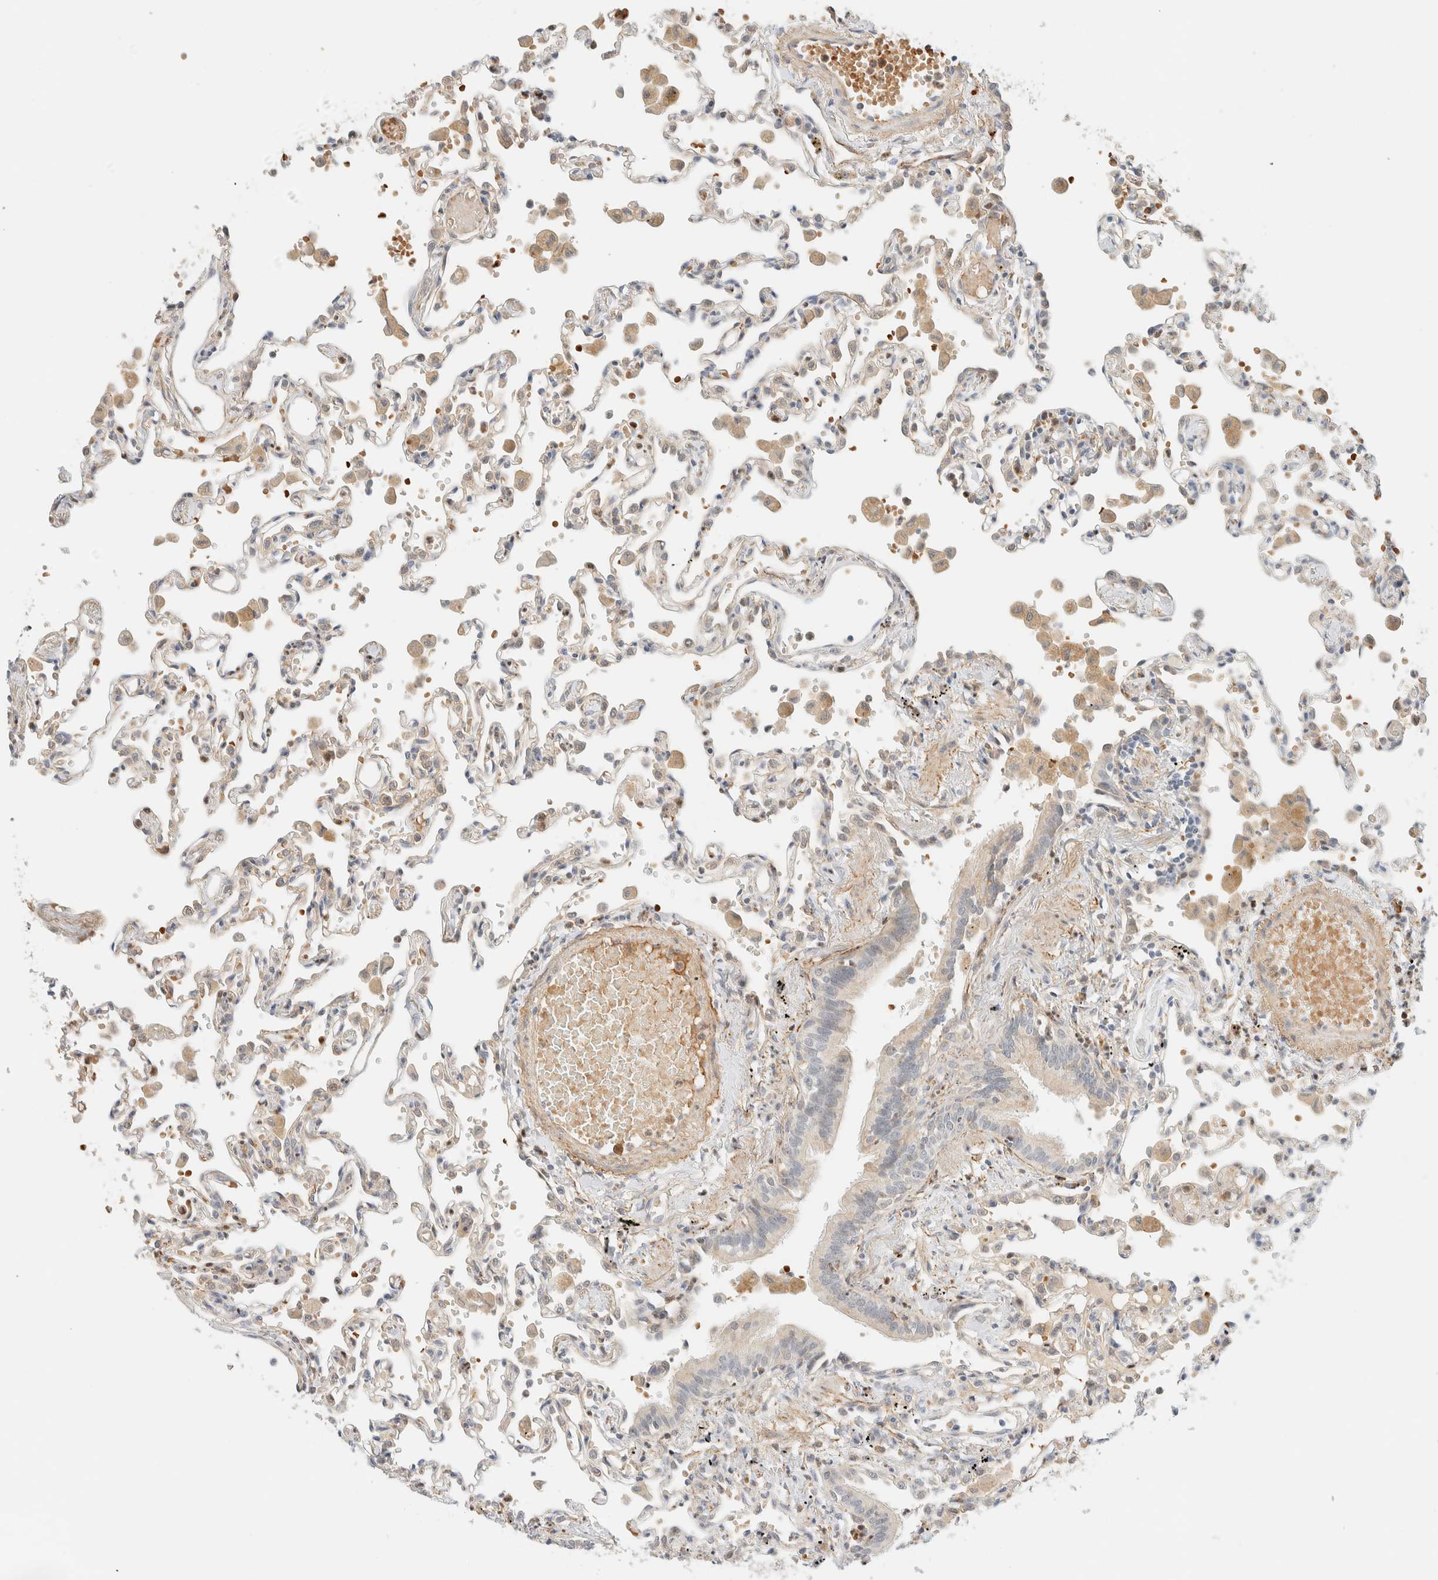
{"staining": {"intensity": "negative", "quantity": "none", "location": "none"}, "tissue": "lung", "cell_type": "Alveolar cells", "image_type": "normal", "snomed": [{"axis": "morphology", "description": "Normal tissue, NOS"}, {"axis": "topography", "description": "Bronchus"}, {"axis": "topography", "description": "Lung"}], "caption": "The IHC micrograph has no significant expression in alveolar cells of lung.", "gene": "TNK1", "patient": {"sex": "female", "age": 49}}